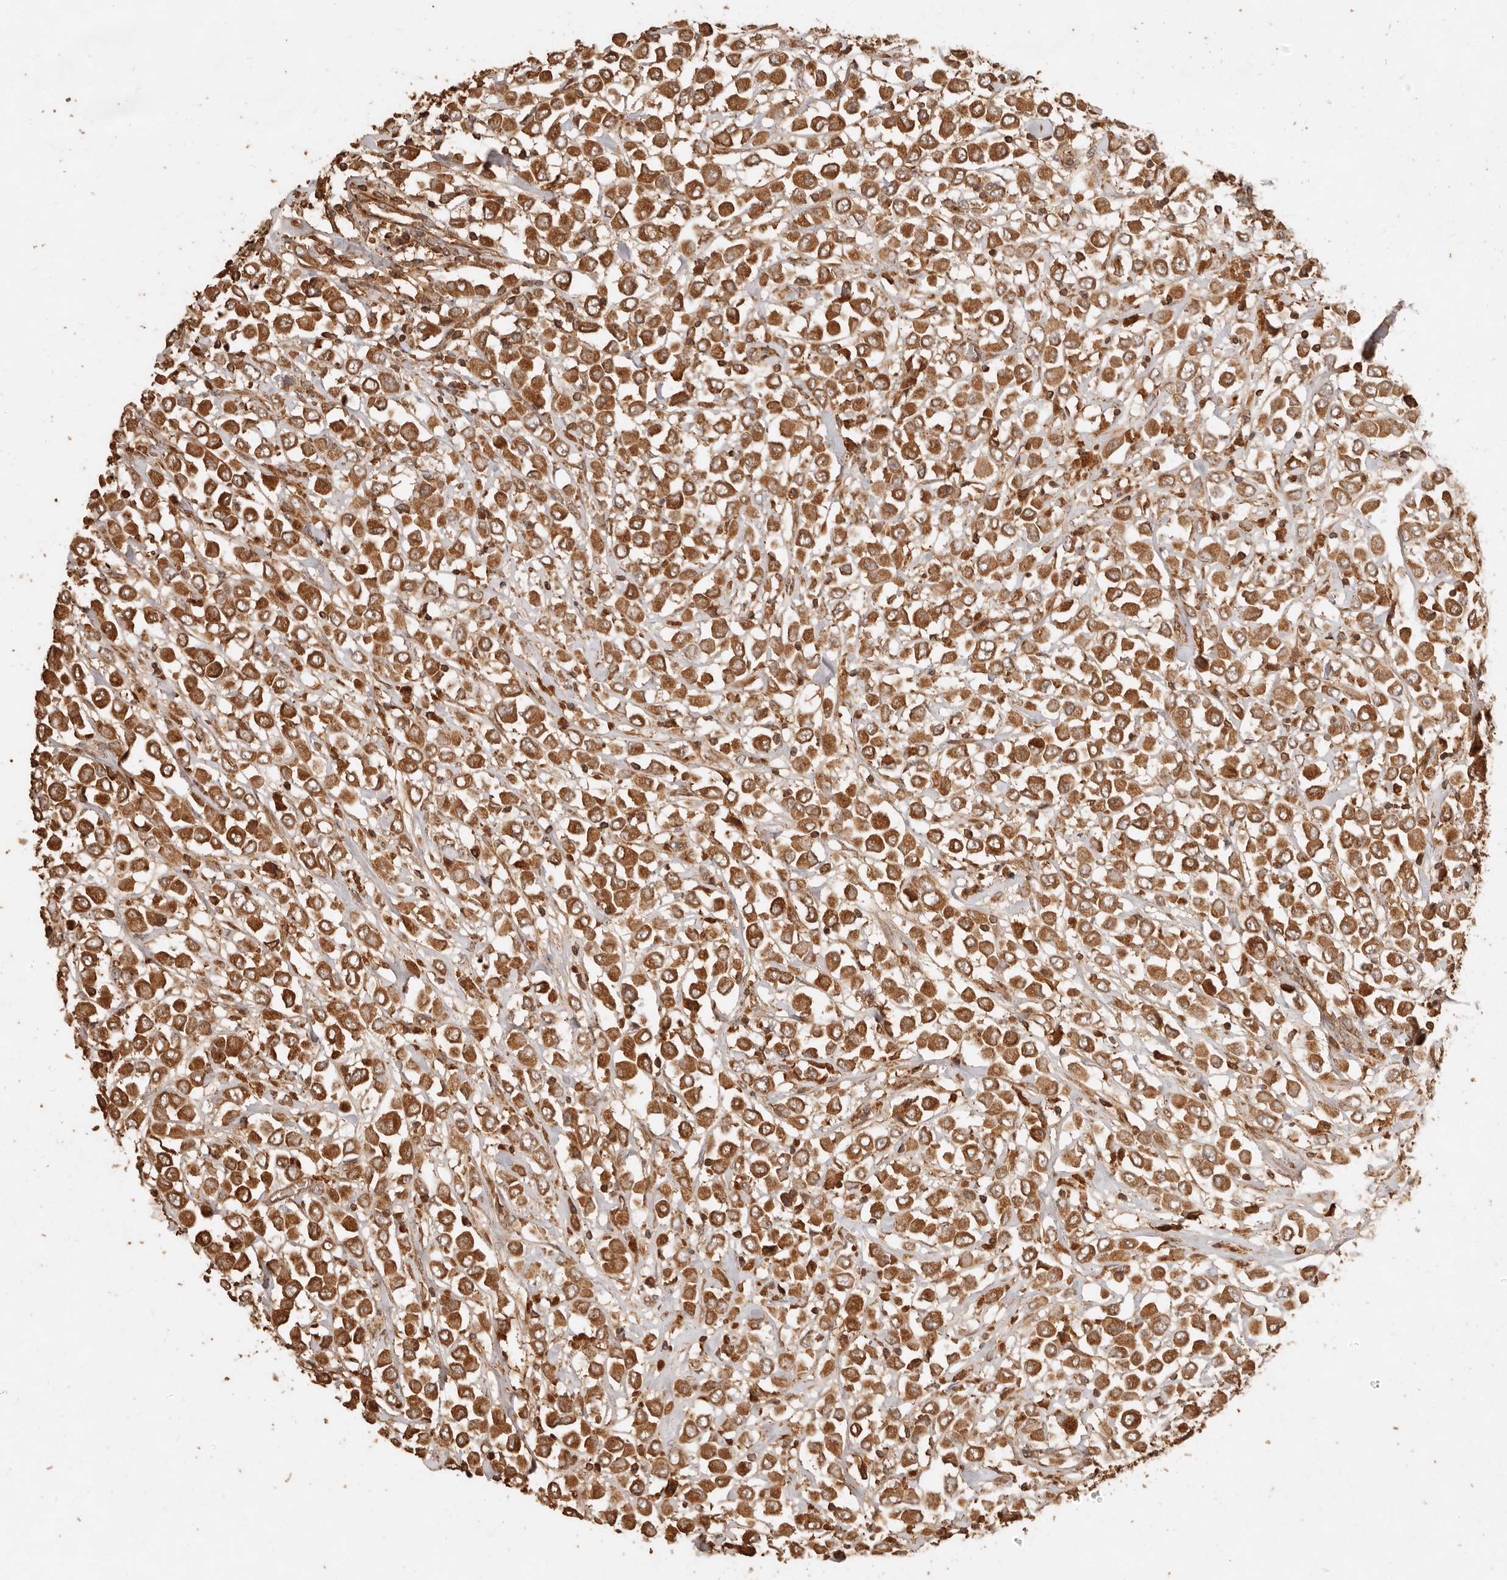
{"staining": {"intensity": "strong", "quantity": ">75%", "location": "cytoplasmic/membranous"}, "tissue": "breast cancer", "cell_type": "Tumor cells", "image_type": "cancer", "snomed": [{"axis": "morphology", "description": "Duct carcinoma"}, {"axis": "topography", "description": "Breast"}], "caption": "This is a photomicrograph of immunohistochemistry (IHC) staining of breast cancer, which shows strong expression in the cytoplasmic/membranous of tumor cells.", "gene": "FAM180B", "patient": {"sex": "female", "age": 61}}